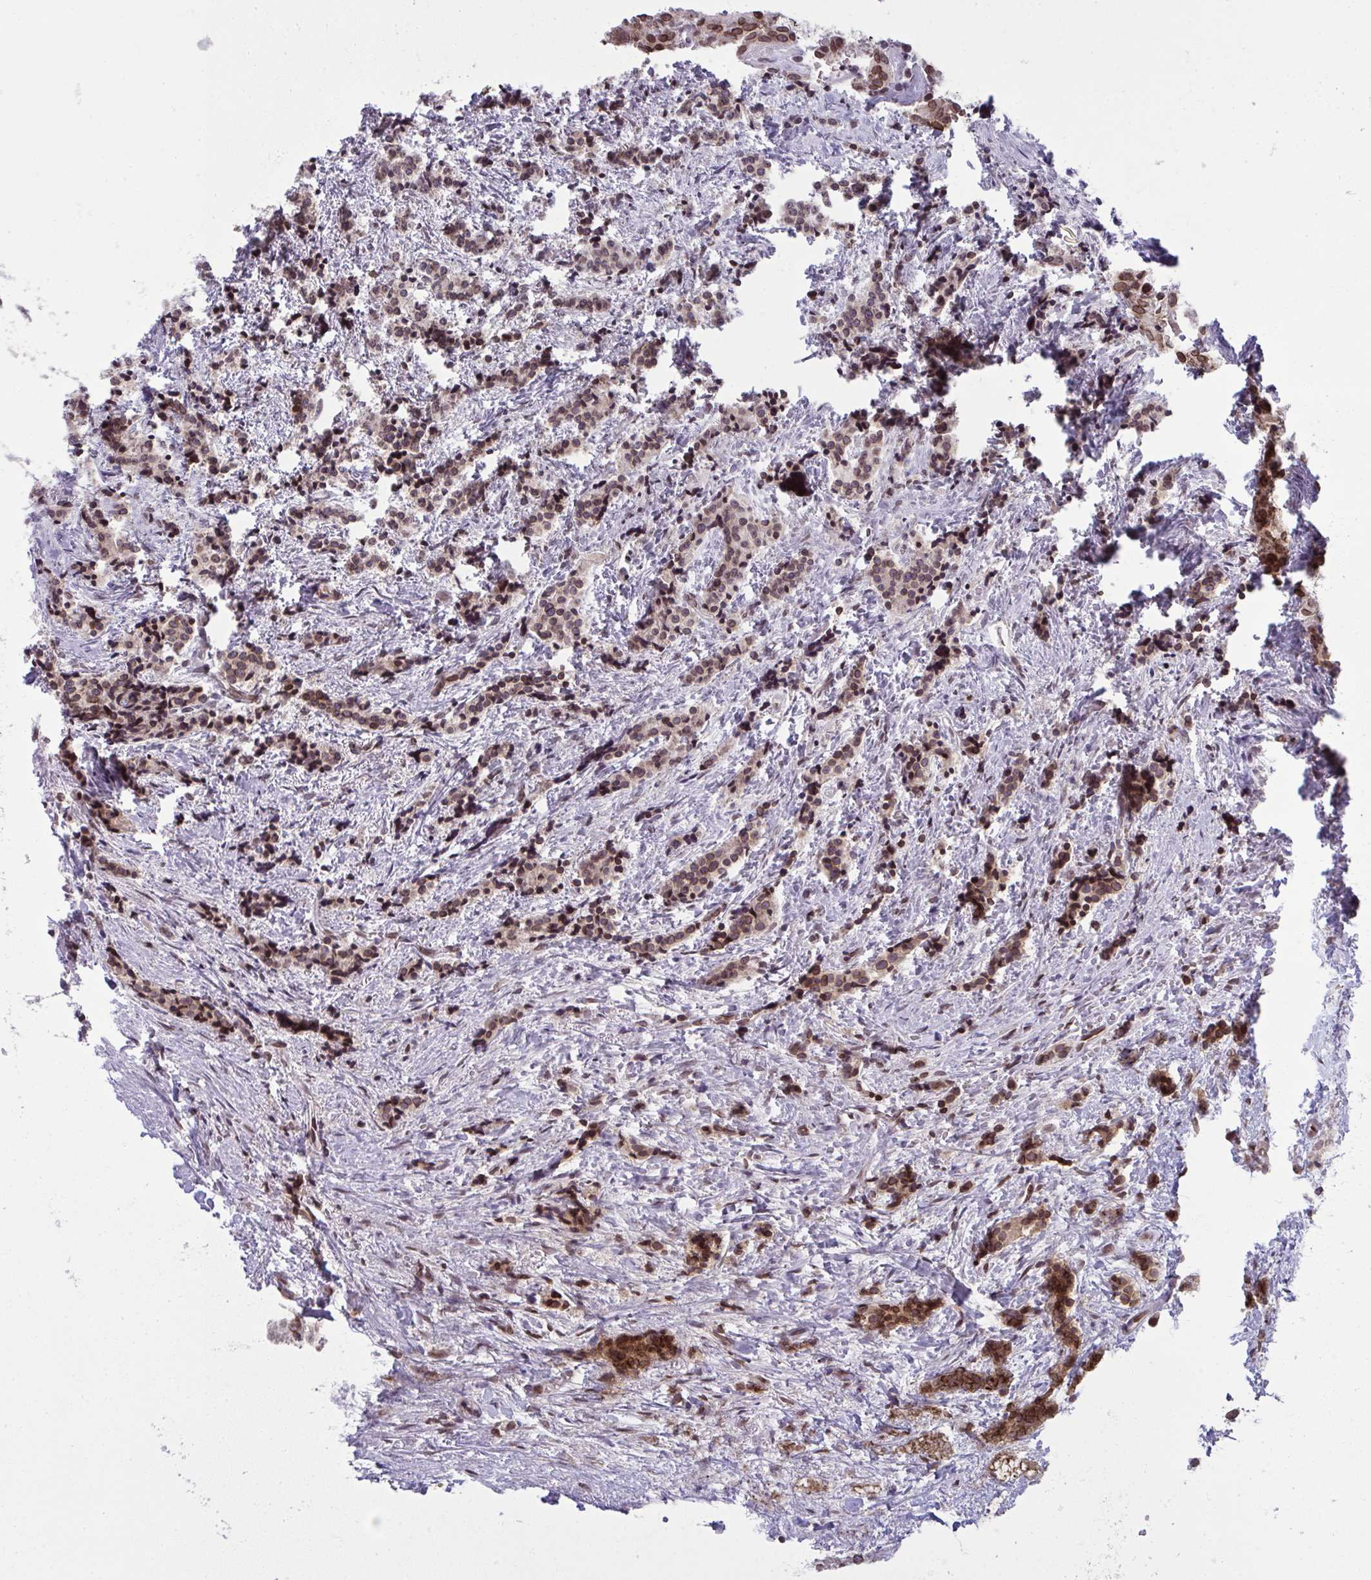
{"staining": {"intensity": "moderate", "quantity": ">75%", "location": "cytoplasmic/membranous,nuclear"}, "tissue": "carcinoid", "cell_type": "Tumor cells", "image_type": "cancer", "snomed": [{"axis": "morphology", "description": "Carcinoid, malignant, NOS"}, {"axis": "topography", "description": "Small intestine"}], "caption": "Immunohistochemical staining of human carcinoid shows medium levels of moderate cytoplasmic/membranous and nuclear staining in about >75% of tumor cells.", "gene": "RANBP2", "patient": {"sex": "female", "age": 73}}